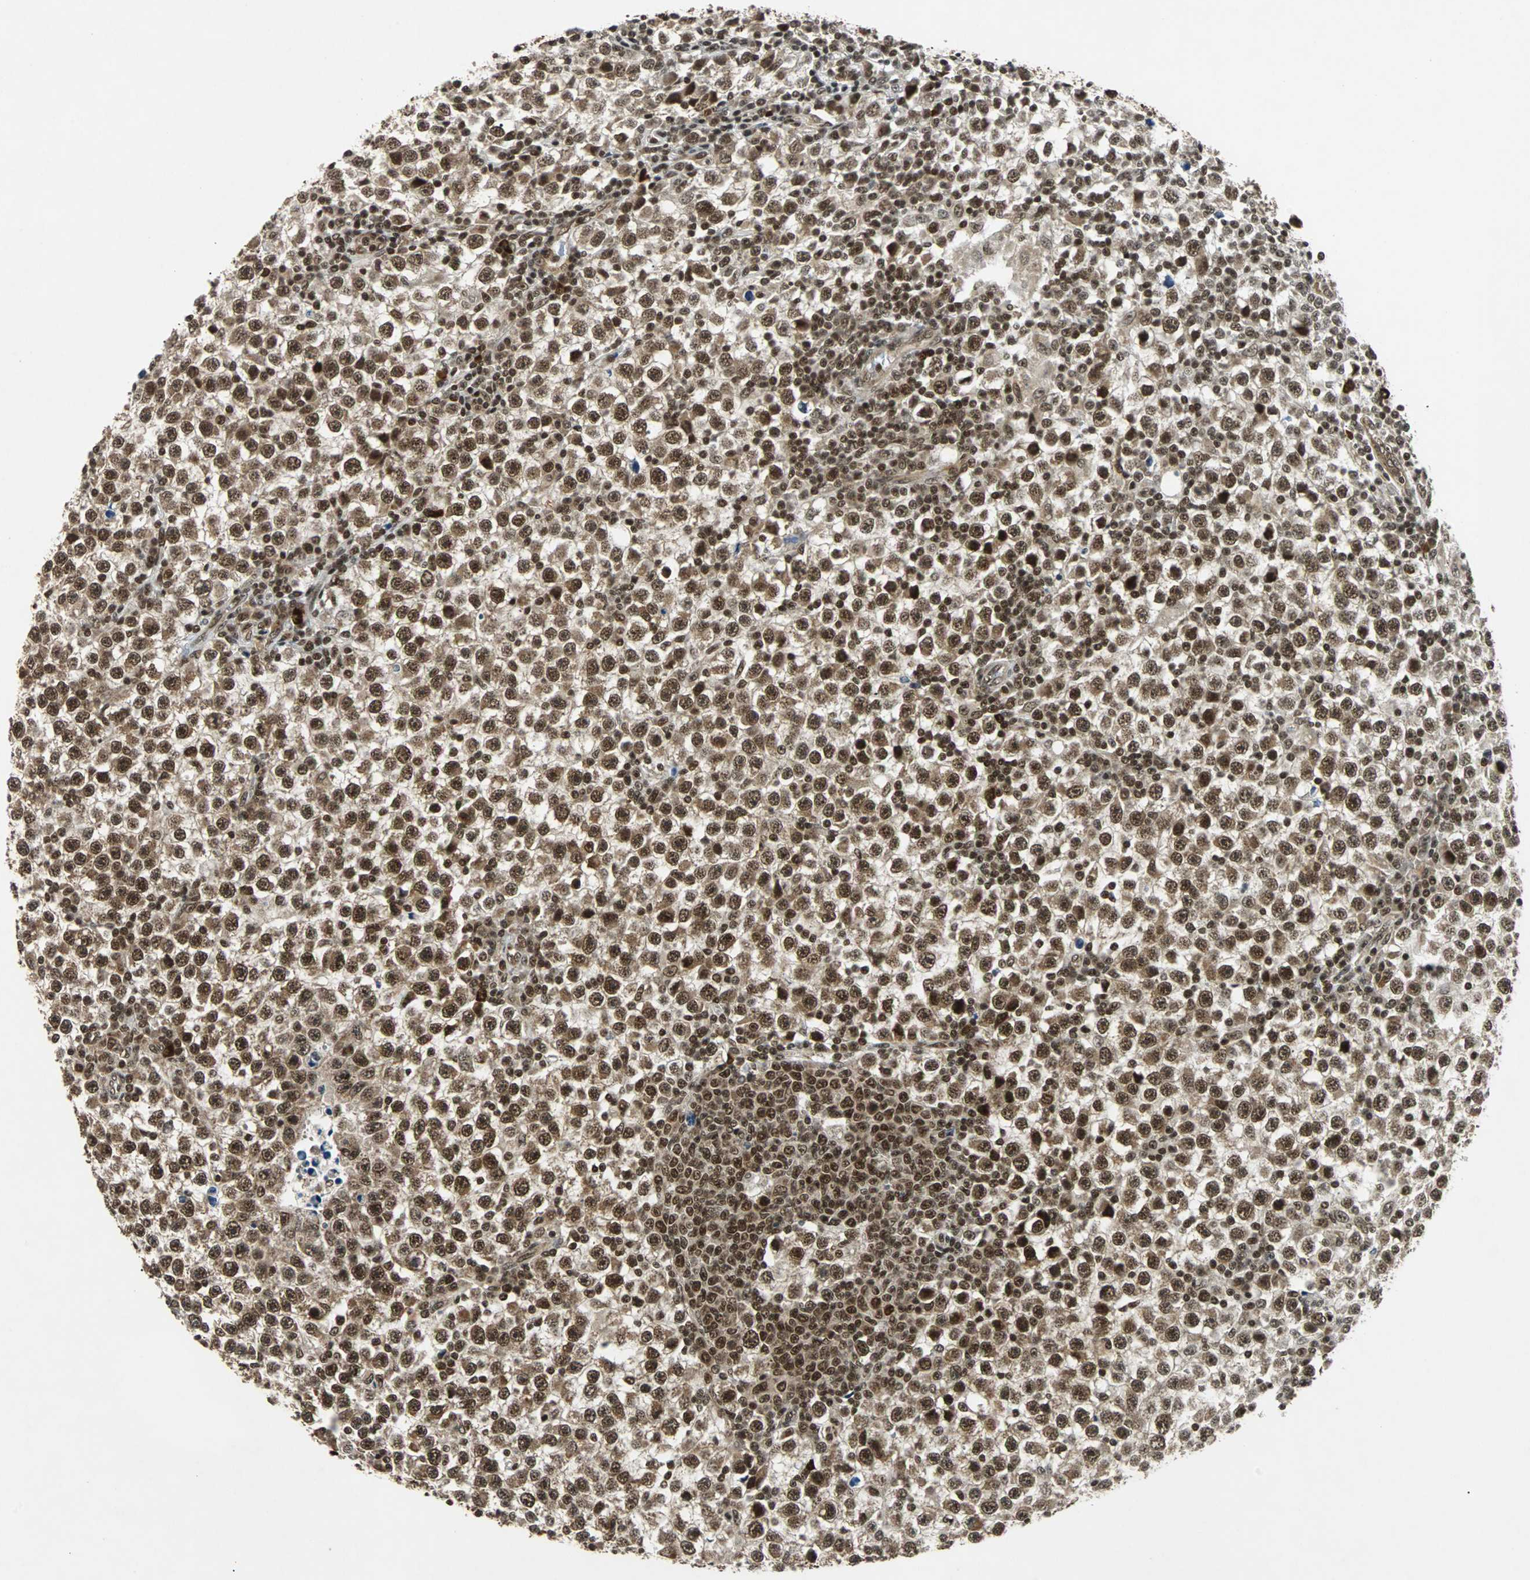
{"staining": {"intensity": "strong", "quantity": ">75%", "location": "nuclear"}, "tissue": "testis cancer", "cell_type": "Tumor cells", "image_type": "cancer", "snomed": [{"axis": "morphology", "description": "Seminoma, NOS"}, {"axis": "topography", "description": "Testis"}], "caption": "Protein expression analysis of human seminoma (testis) reveals strong nuclear expression in about >75% of tumor cells.", "gene": "TAF5", "patient": {"sex": "male", "age": 65}}